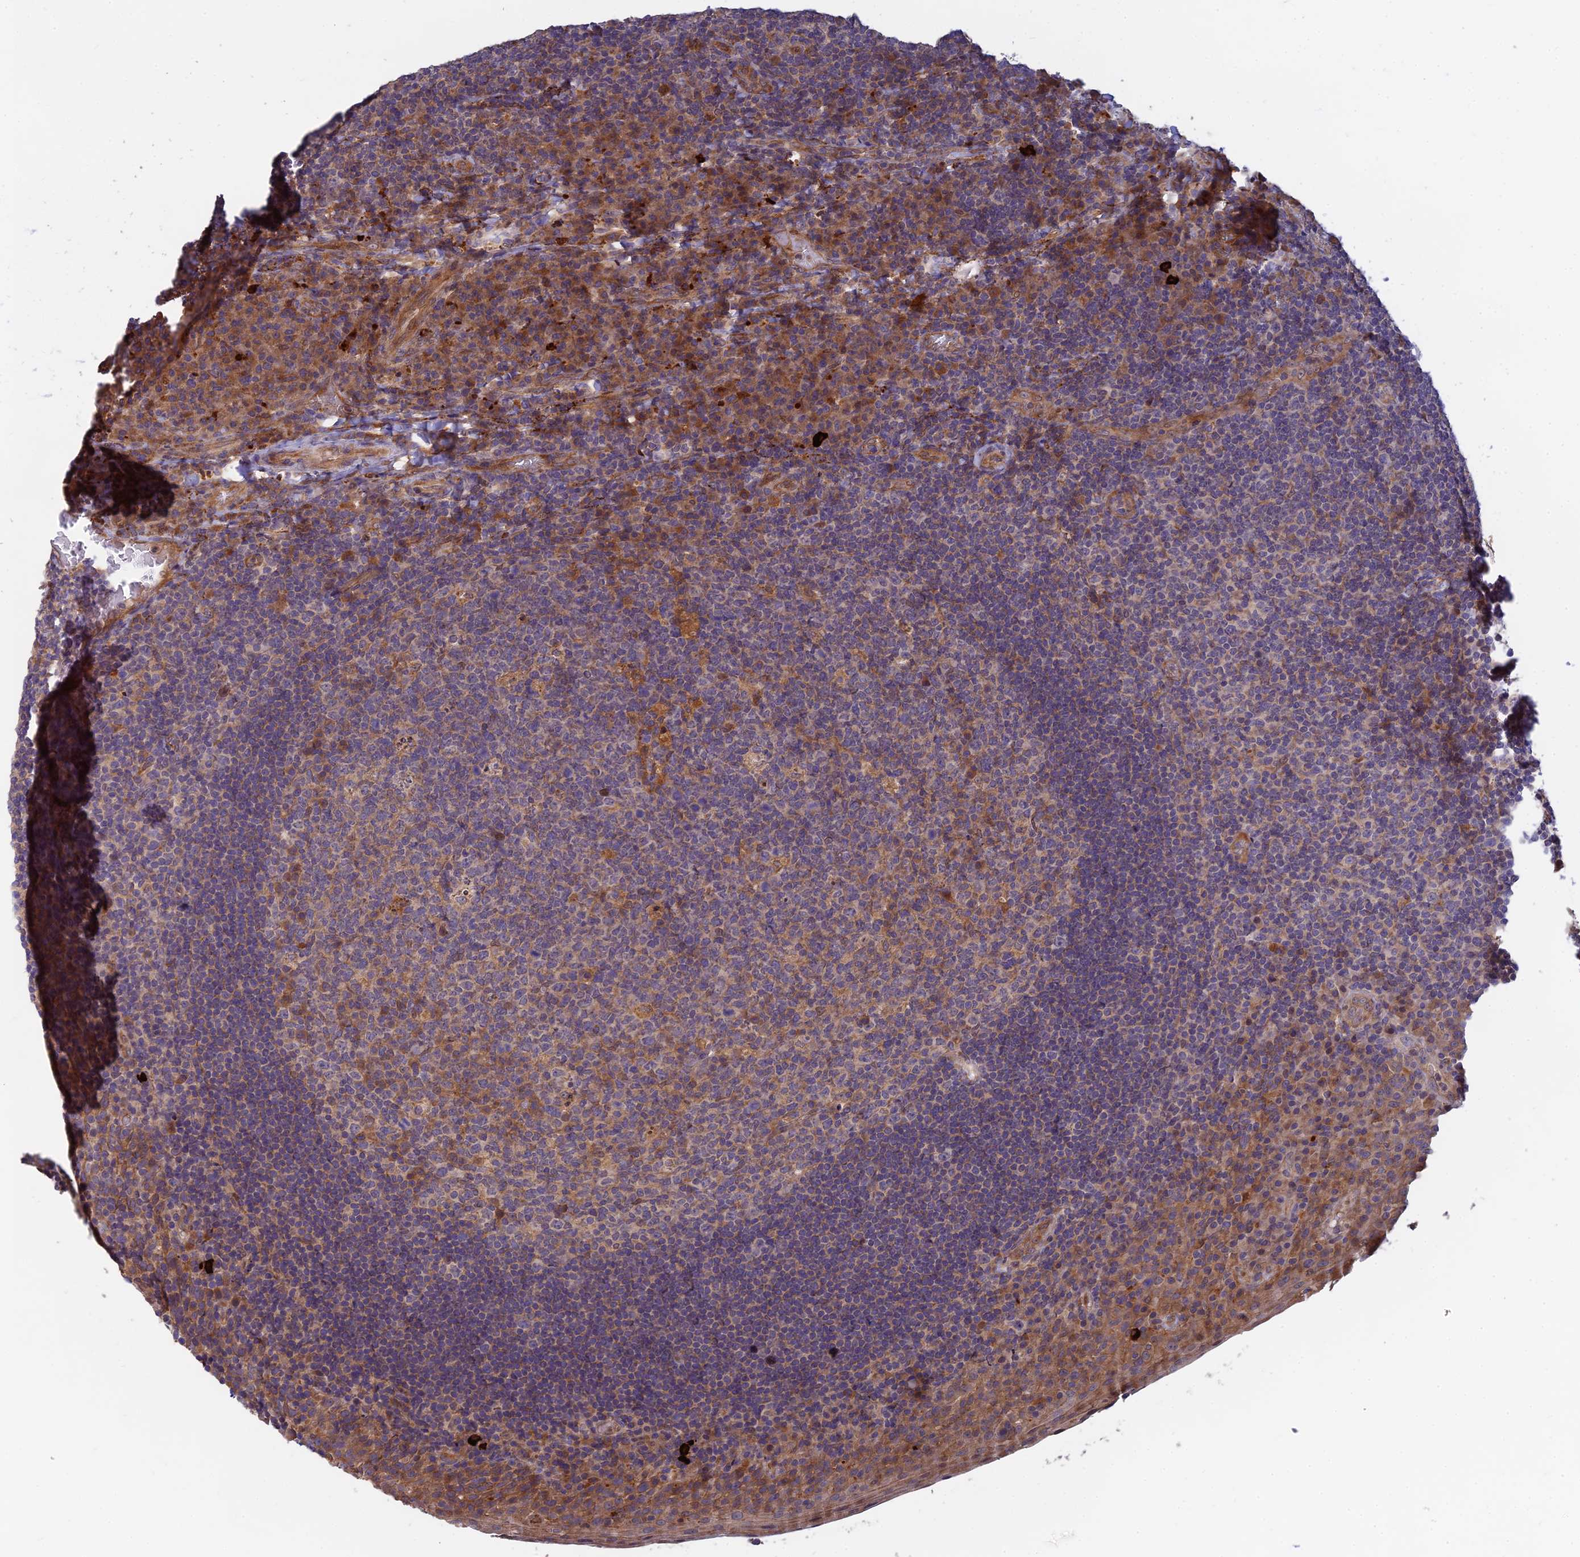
{"staining": {"intensity": "moderate", "quantity": "<25%", "location": "cytoplasmic/membranous"}, "tissue": "tonsil", "cell_type": "Germinal center cells", "image_type": "normal", "snomed": [{"axis": "morphology", "description": "Normal tissue, NOS"}, {"axis": "topography", "description": "Tonsil"}], "caption": "IHC photomicrograph of benign tonsil stained for a protein (brown), which shows low levels of moderate cytoplasmic/membranous staining in about <25% of germinal center cells.", "gene": "FAM151B", "patient": {"sex": "male", "age": 17}}